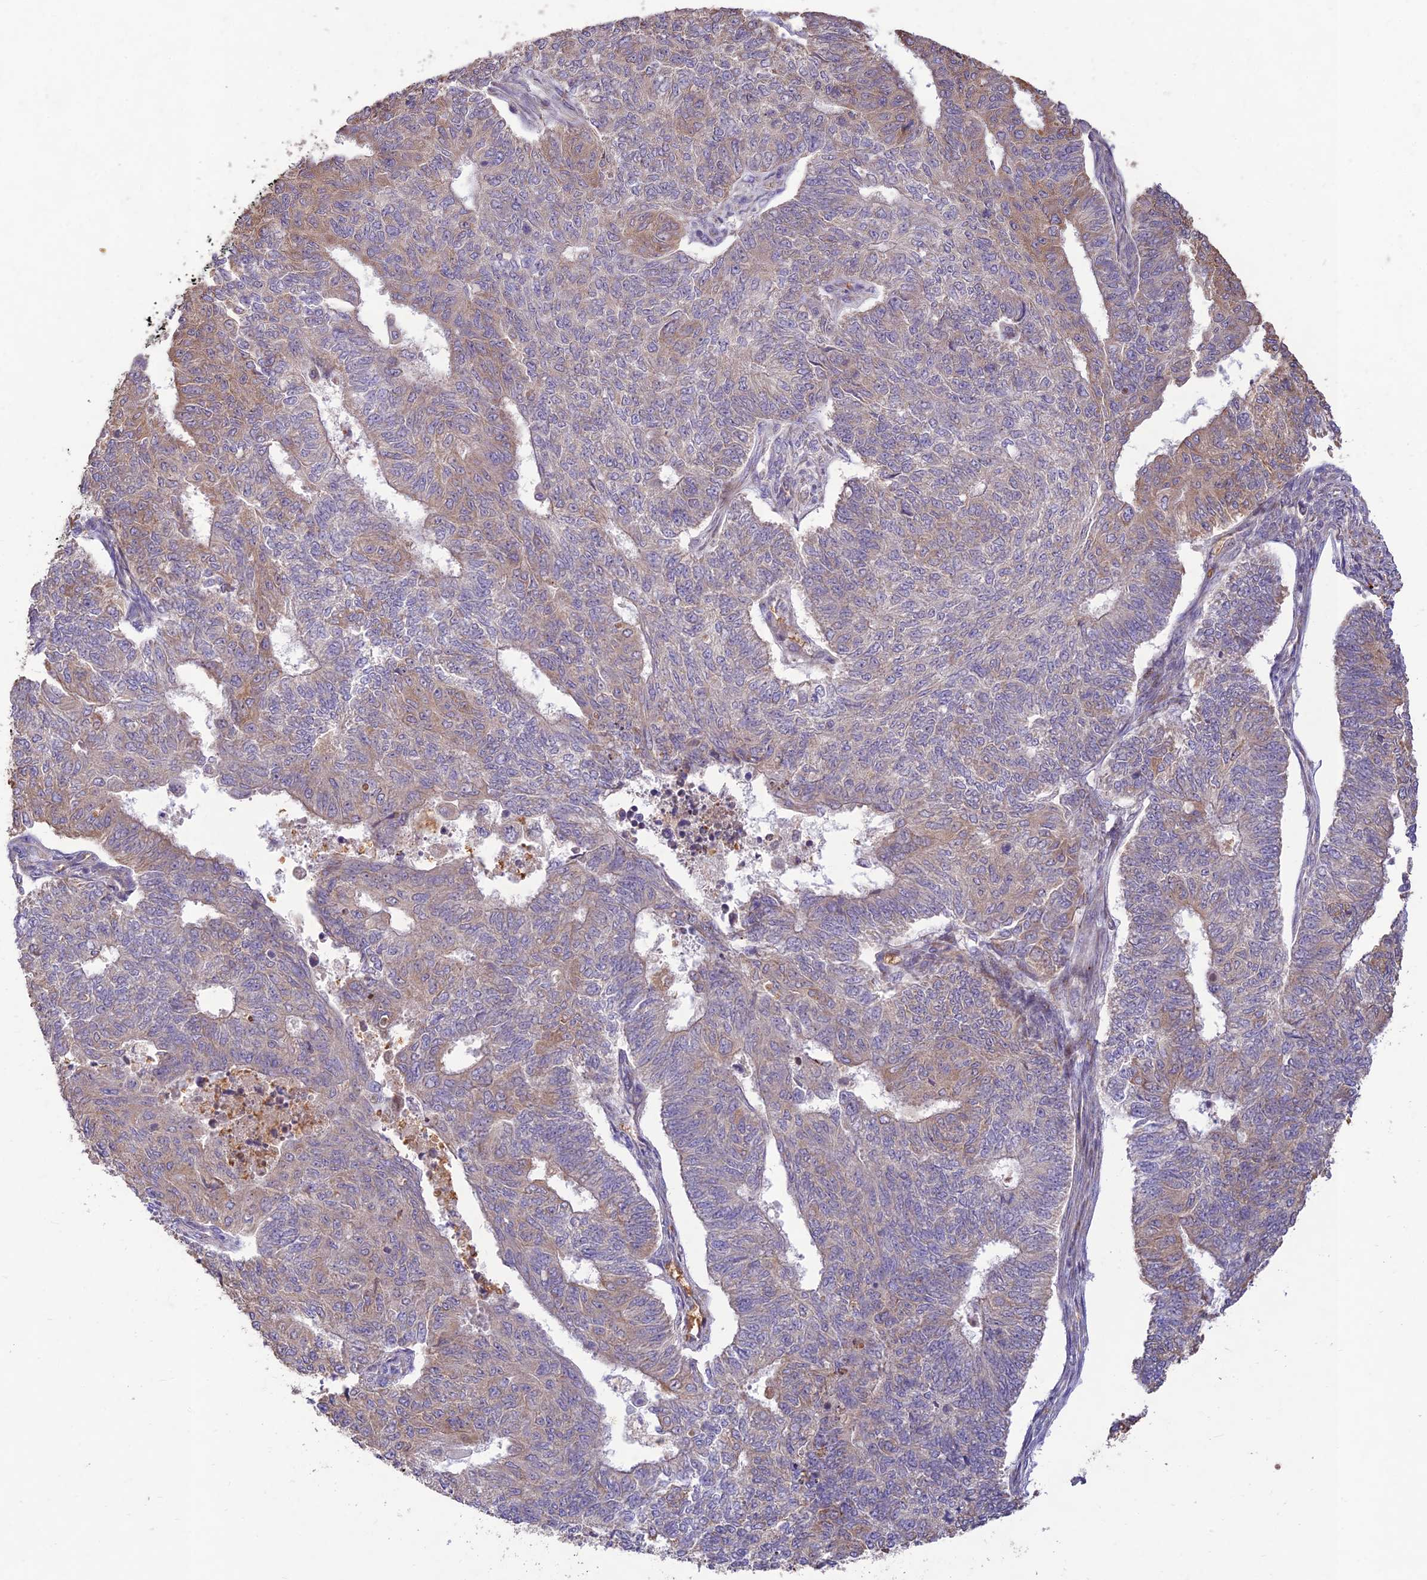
{"staining": {"intensity": "moderate", "quantity": "25%-75%", "location": "cytoplasmic/membranous"}, "tissue": "endometrial cancer", "cell_type": "Tumor cells", "image_type": "cancer", "snomed": [{"axis": "morphology", "description": "Adenocarcinoma, NOS"}, {"axis": "topography", "description": "Endometrium"}], "caption": "Immunohistochemistry (IHC) photomicrograph of adenocarcinoma (endometrial) stained for a protein (brown), which reveals medium levels of moderate cytoplasmic/membranous expression in about 25%-75% of tumor cells.", "gene": "PPP1R11", "patient": {"sex": "female", "age": 32}}